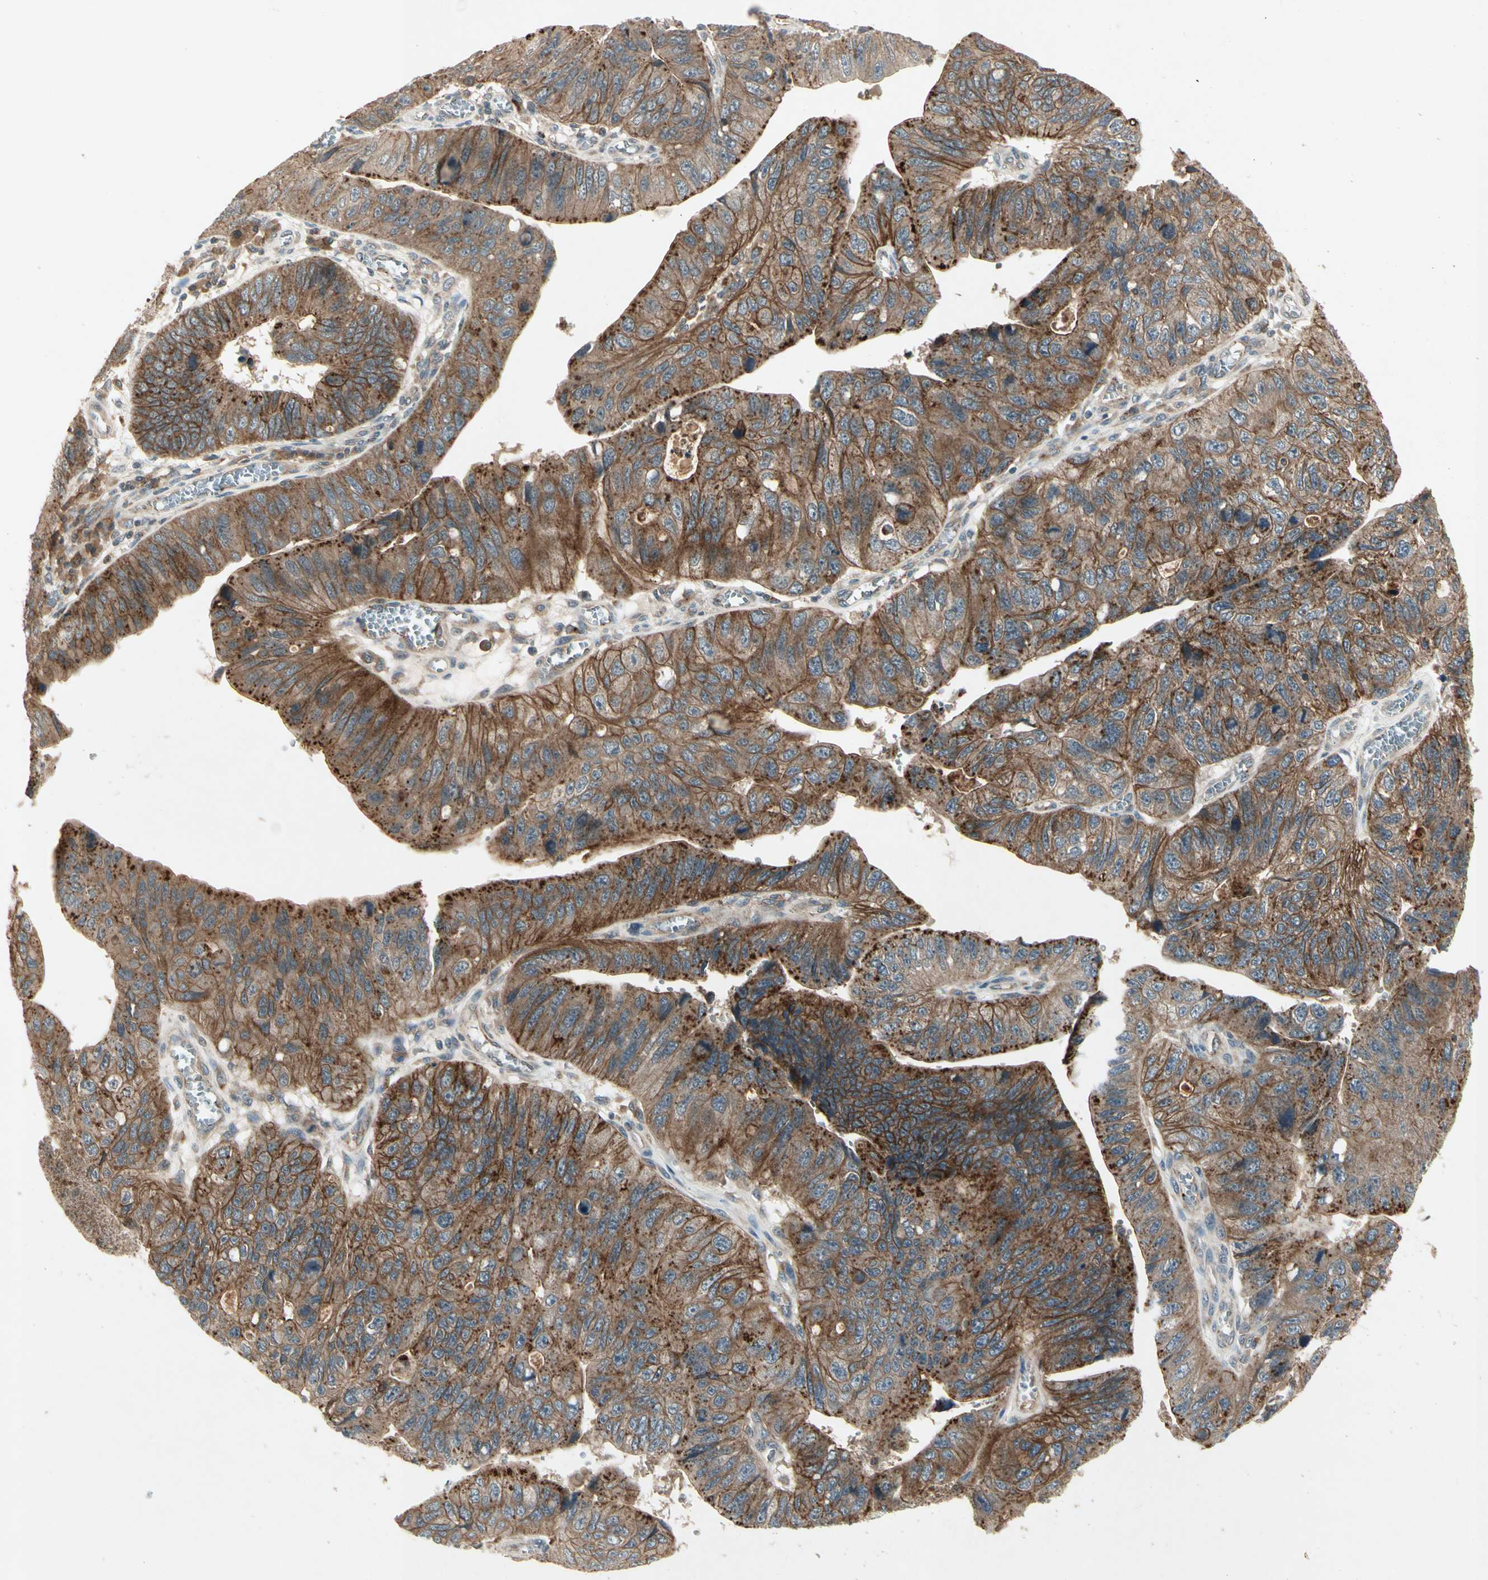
{"staining": {"intensity": "strong", "quantity": ">75%", "location": "cytoplasmic/membranous"}, "tissue": "stomach cancer", "cell_type": "Tumor cells", "image_type": "cancer", "snomed": [{"axis": "morphology", "description": "Adenocarcinoma, NOS"}, {"axis": "topography", "description": "Stomach"}], "caption": "Stomach adenocarcinoma stained for a protein exhibits strong cytoplasmic/membranous positivity in tumor cells.", "gene": "FLOT1", "patient": {"sex": "male", "age": 59}}